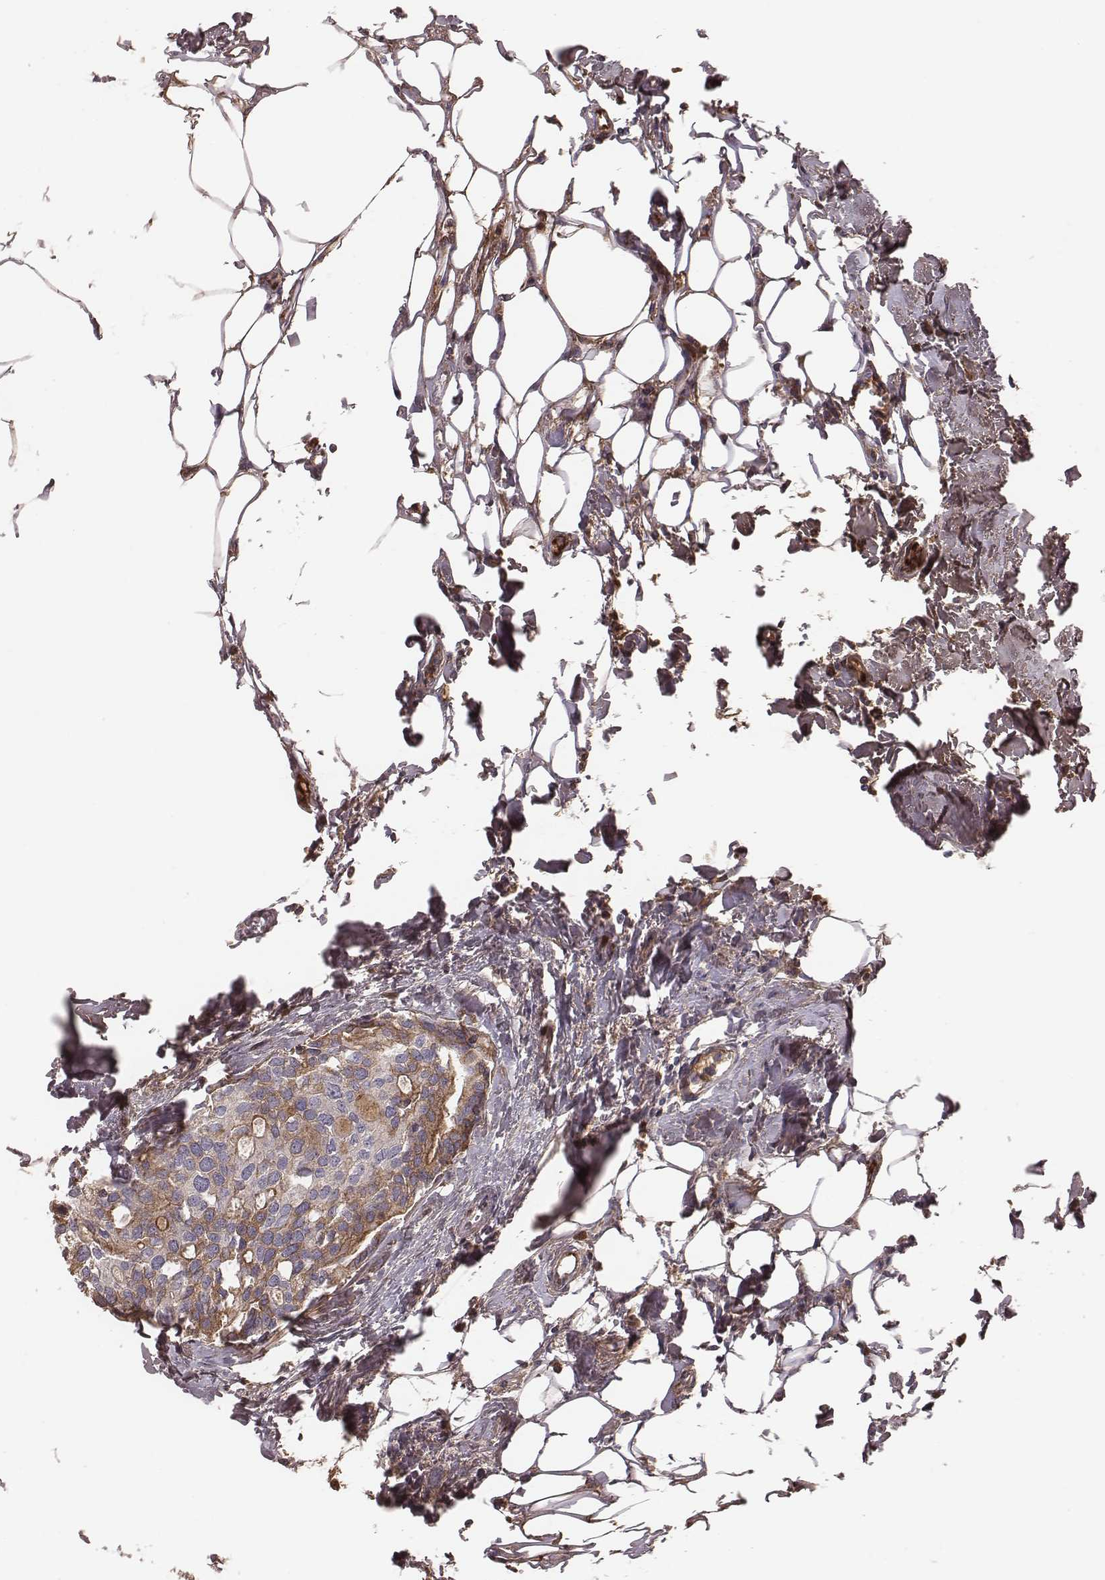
{"staining": {"intensity": "moderate", "quantity": "<25%", "location": "cytoplasmic/membranous"}, "tissue": "breast cancer", "cell_type": "Tumor cells", "image_type": "cancer", "snomed": [{"axis": "morphology", "description": "Duct carcinoma"}, {"axis": "topography", "description": "Breast"}], "caption": "There is low levels of moderate cytoplasmic/membranous staining in tumor cells of invasive ductal carcinoma (breast), as demonstrated by immunohistochemical staining (brown color).", "gene": "CFTR", "patient": {"sex": "female", "age": 83}}